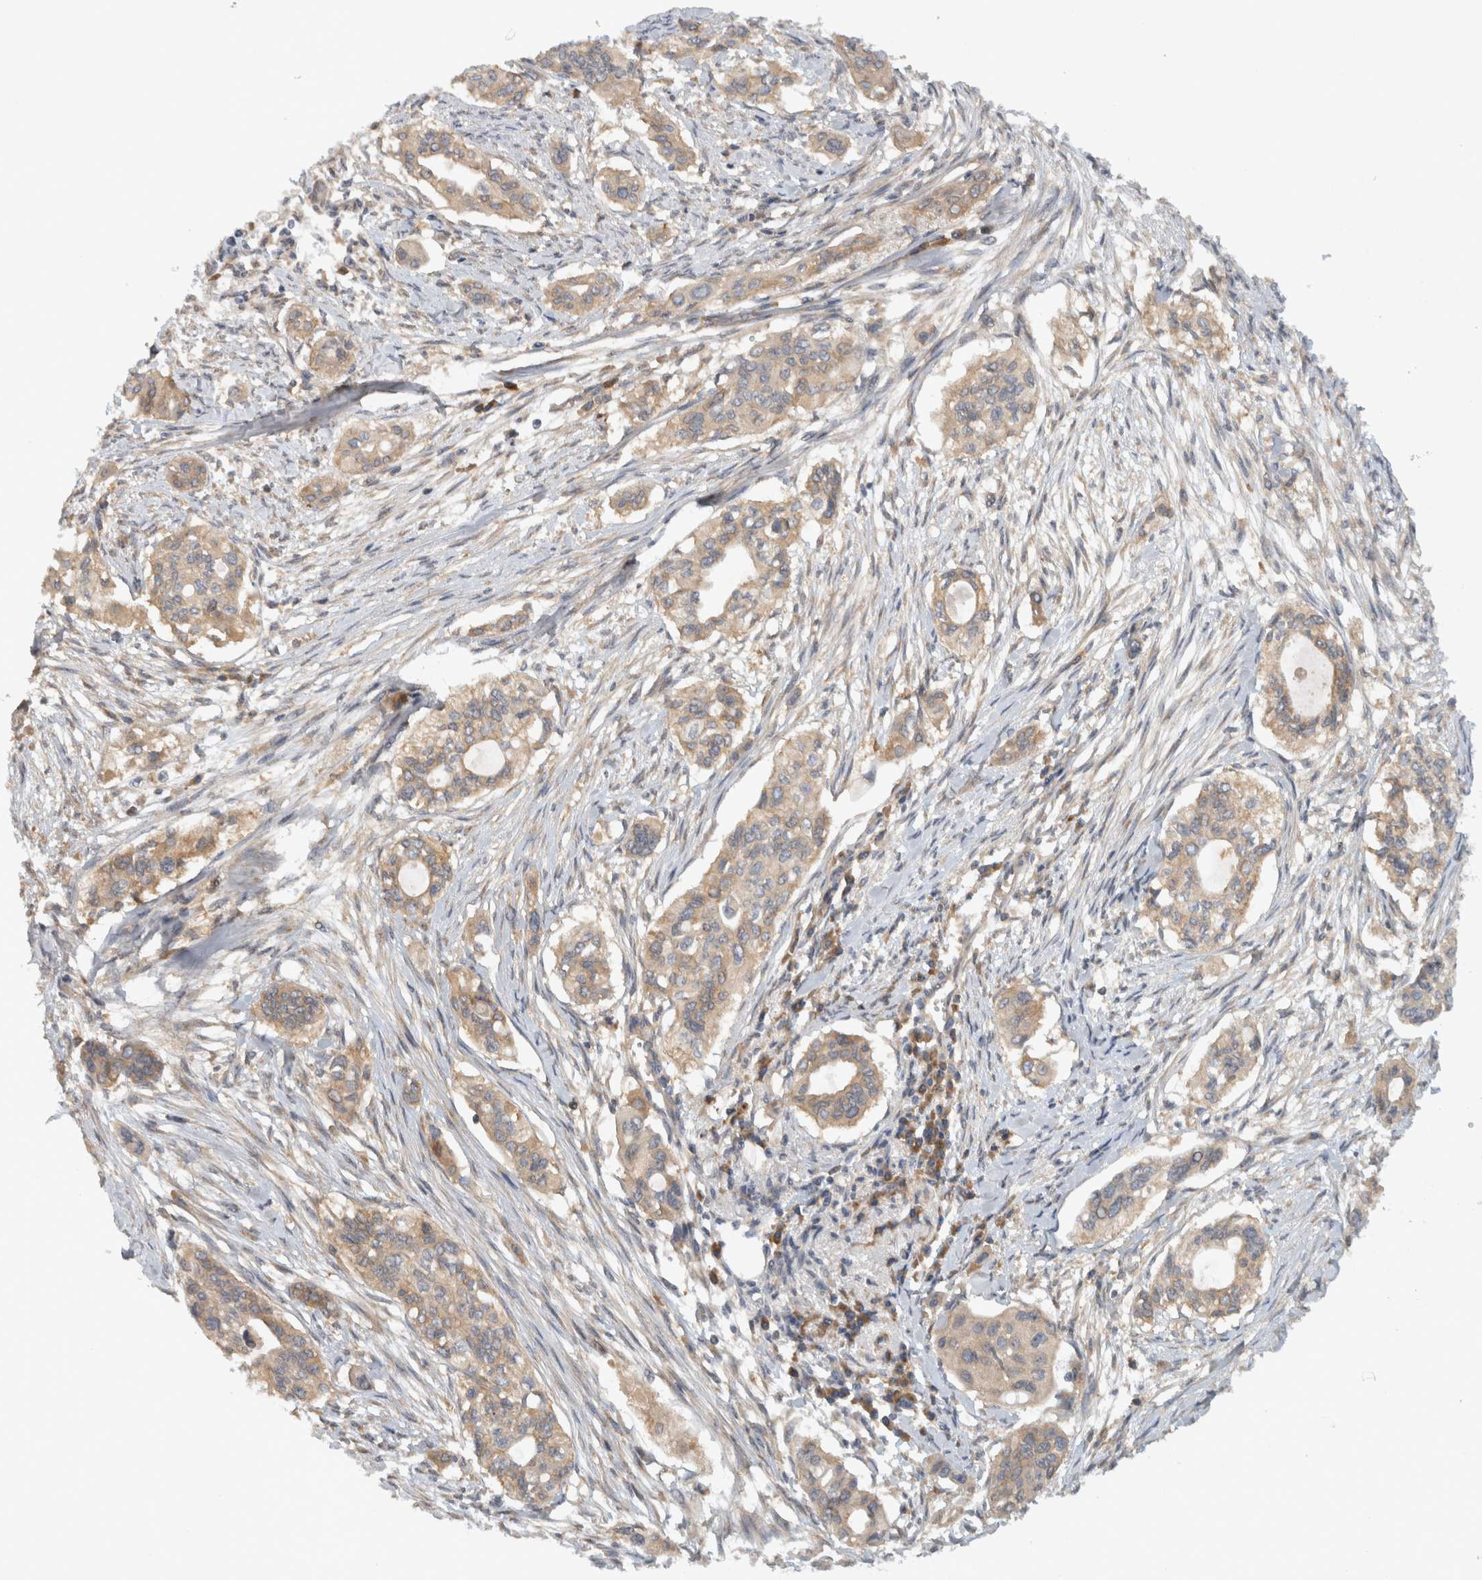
{"staining": {"intensity": "moderate", "quantity": ">75%", "location": "cytoplasmic/membranous"}, "tissue": "pancreatic cancer", "cell_type": "Tumor cells", "image_type": "cancer", "snomed": [{"axis": "morphology", "description": "Adenocarcinoma, NOS"}, {"axis": "topography", "description": "Pancreas"}], "caption": "Moderate cytoplasmic/membranous expression is appreciated in about >75% of tumor cells in adenocarcinoma (pancreatic). Nuclei are stained in blue.", "gene": "VEPH1", "patient": {"sex": "female", "age": 60}}